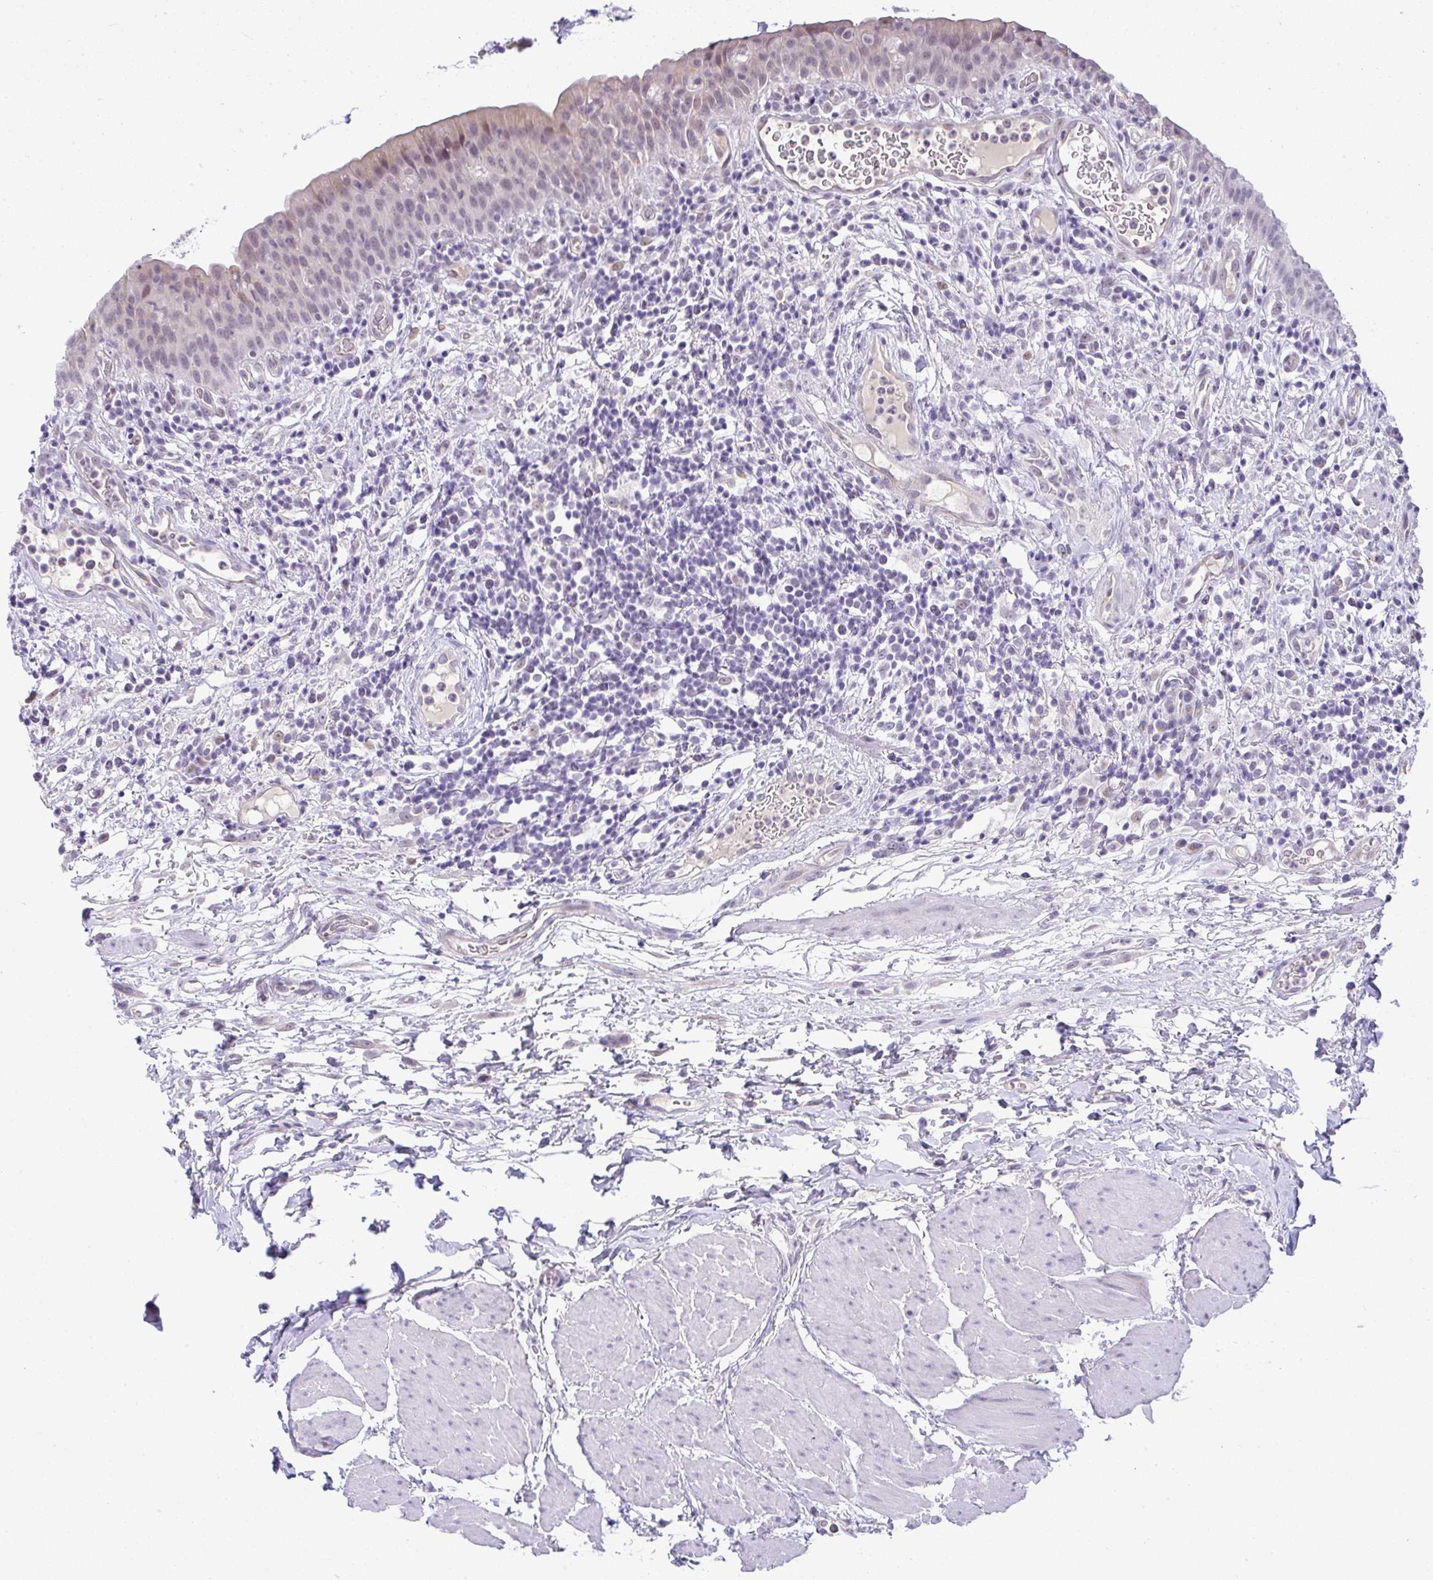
{"staining": {"intensity": "weak", "quantity": "<25%", "location": "cytoplasmic/membranous,nuclear"}, "tissue": "urinary bladder", "cell_type": "Urothelial cells", "image_type": "normal", "snomed": [{"axis": "morphology", "description": "Normal tissue, NOS"}, {"axis": "morphology", "description": "Inflammation, NOS"}, {"axis": "topography", "description": "Urinary bladder"}], "caption": "This is a histopathology image of immunohistochemistry staining of benign urinary bladder, which shows no expression in urothelial cells.", "gene": "FAM177A1", "patient": {"sex": "male", "age": 57}}